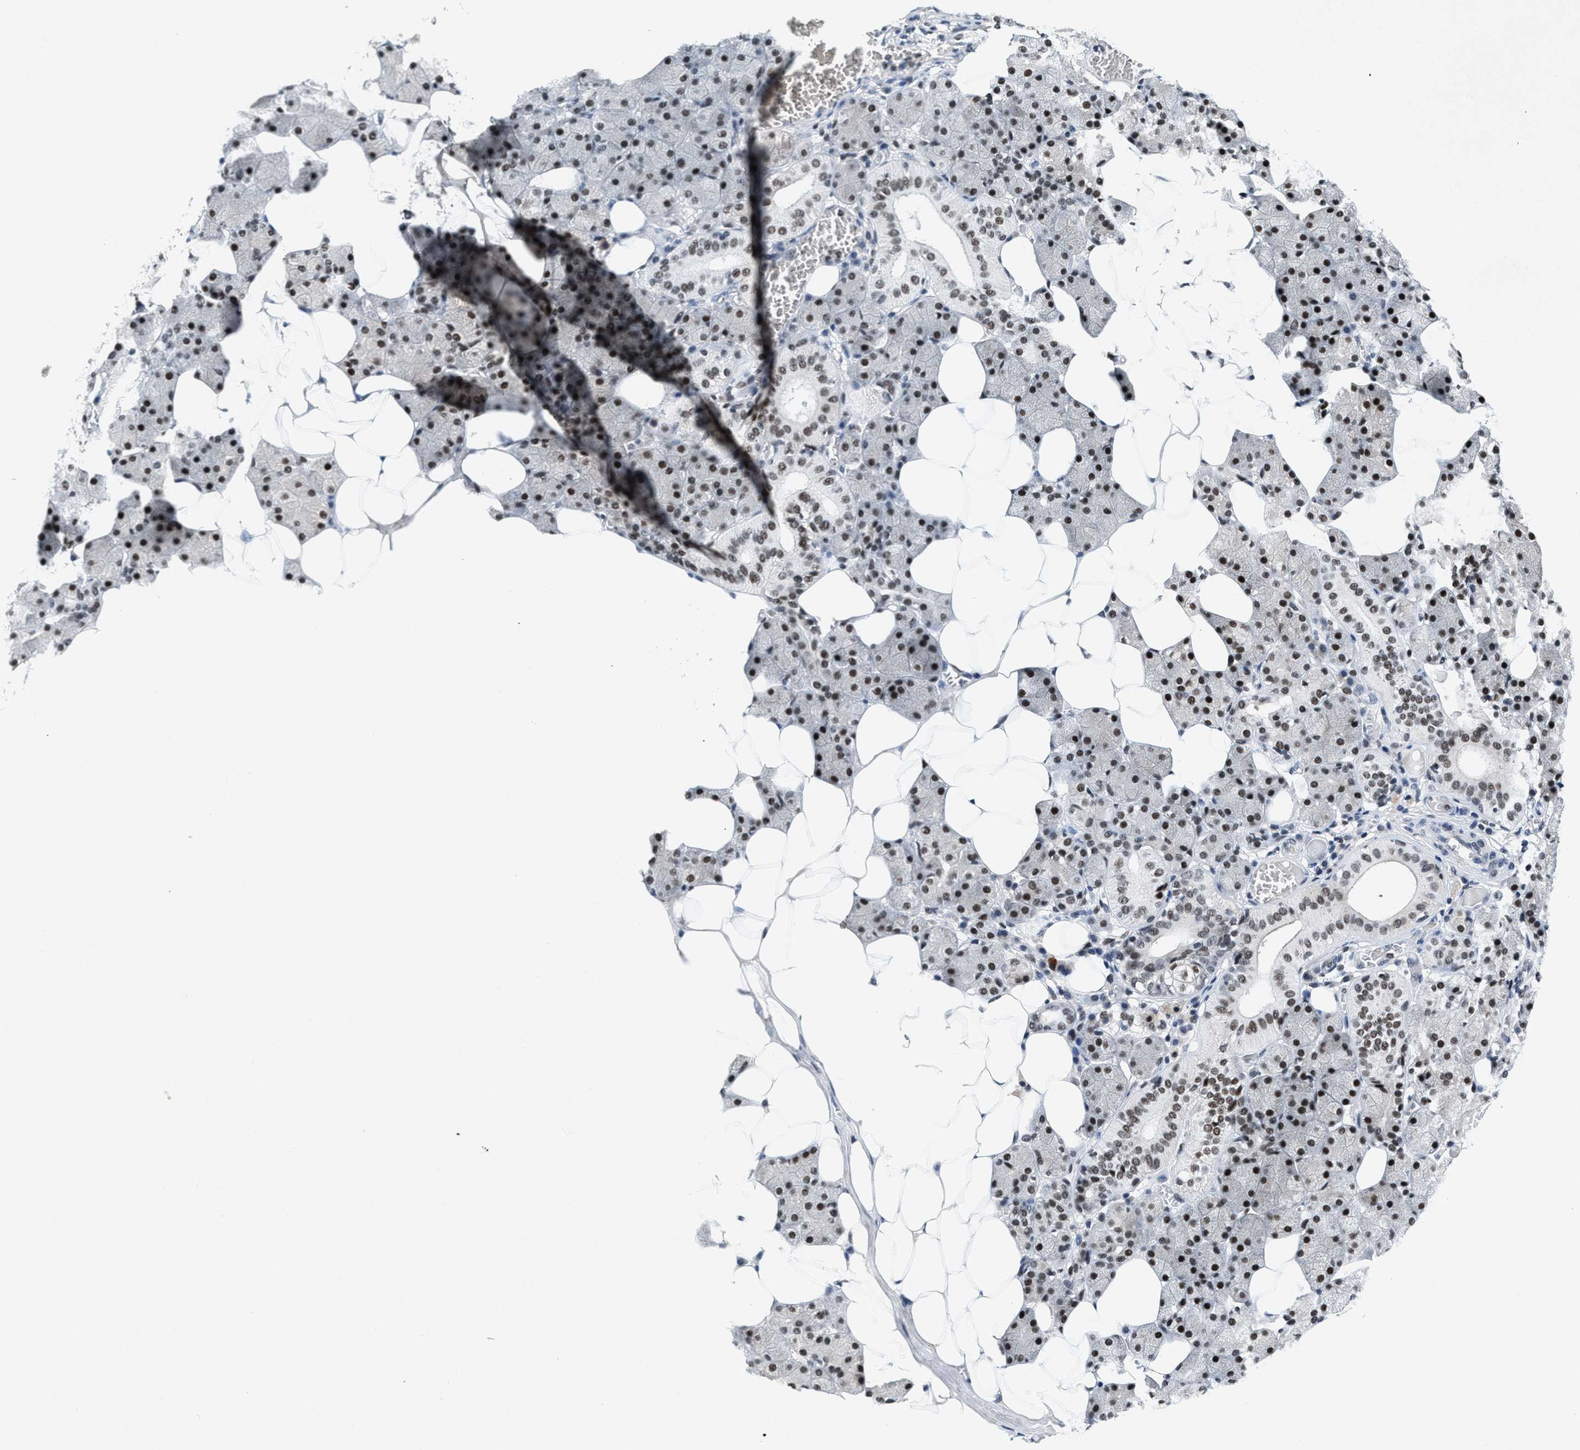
{"staining": {"intensity": "moderate", "quantity": ">75%", "location": "nuclear"}, "tissue": "salivary gland", "cell_type": "Glandular cells", "image_type": "normal", "snomed": [{"axis": "morphology", "description": "Normal tissue, NOS"}, {"axis": "topography", "description": "Salivary gland"}], "caption": "An immunohistochemistry (IHC) histopathology image of normal tissue is shown. Protein staining in brown highlights moderate nuclear positivity in salivary gland within glandular cells.", "gene": "NCOA1", "patient": {"sex": "female", "age": 33}}